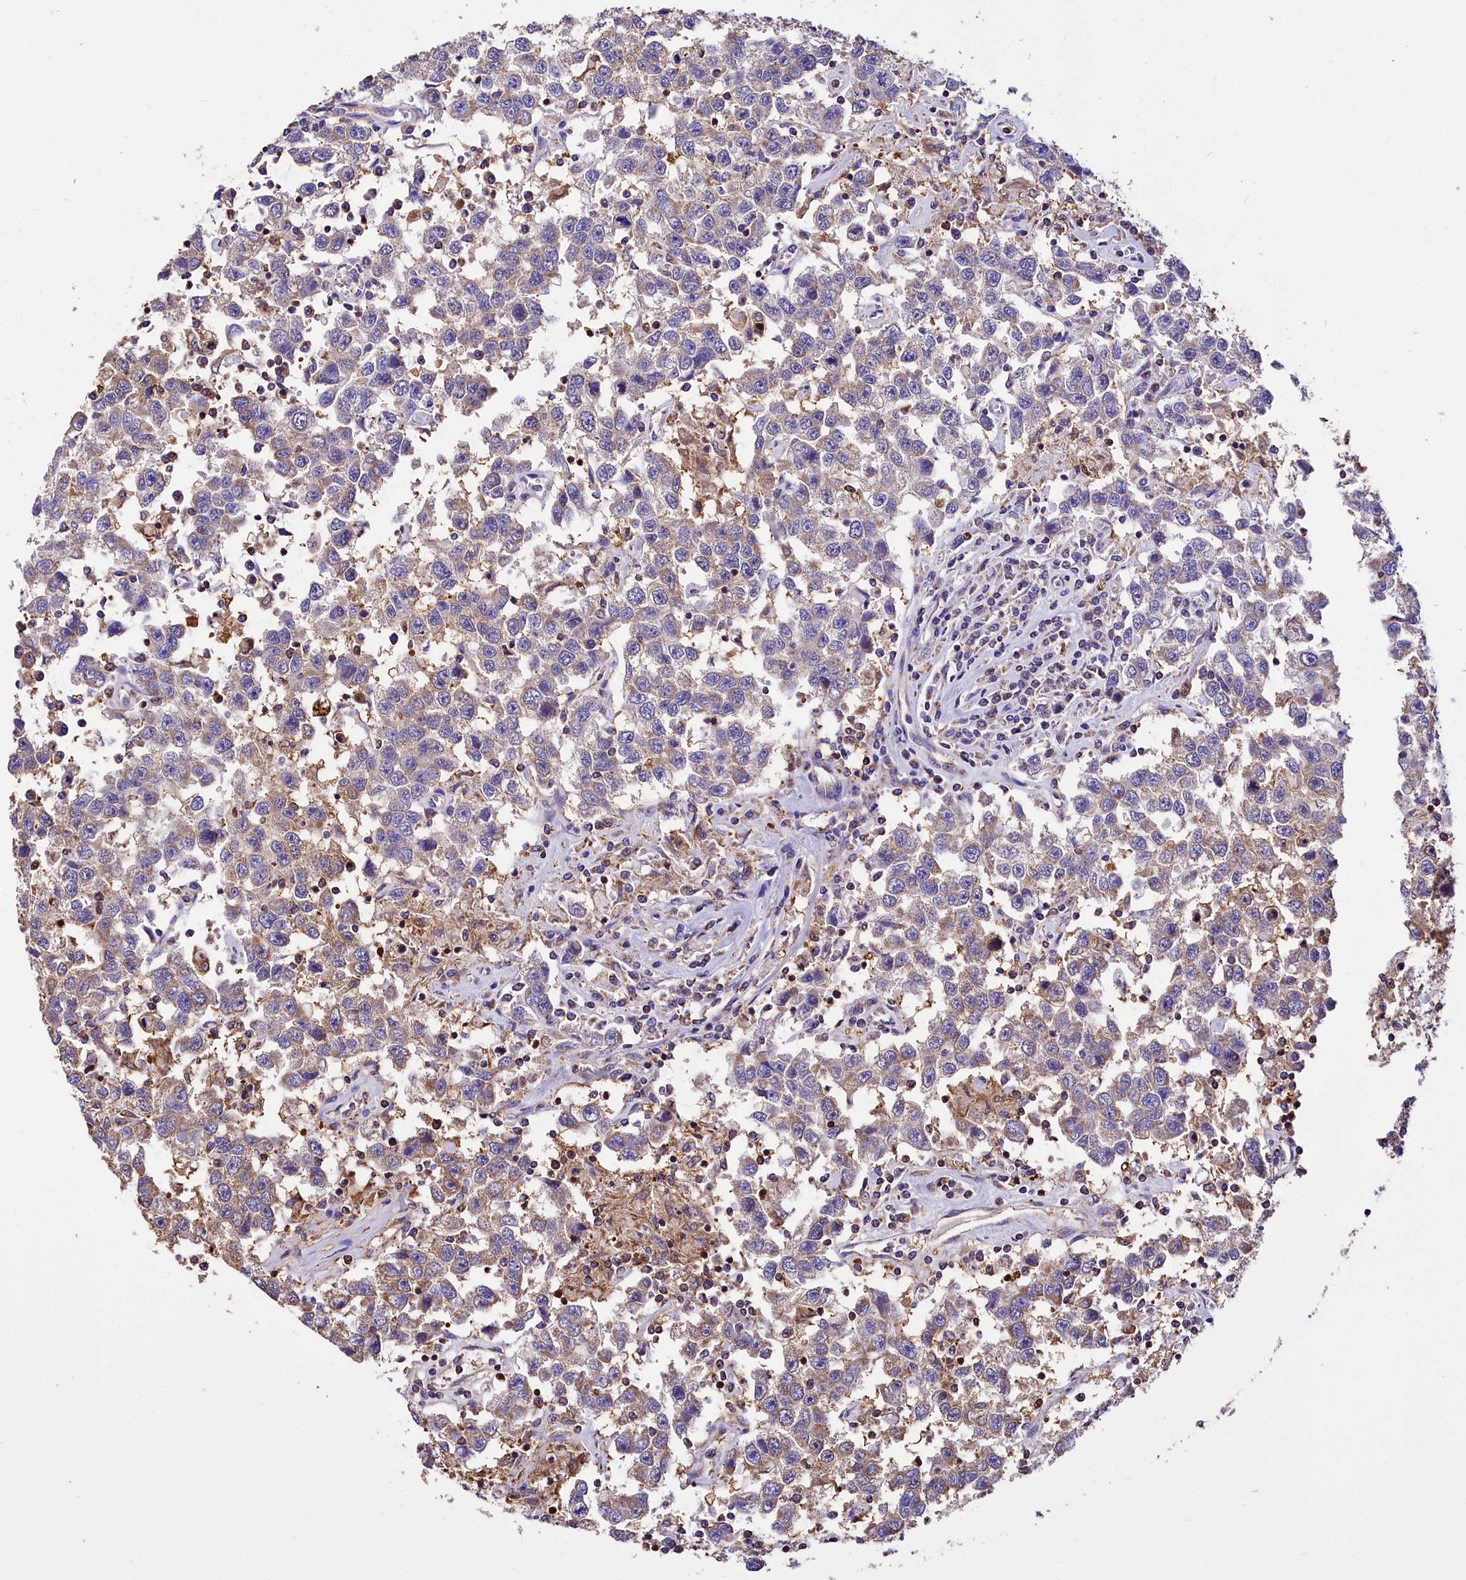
{"staining": {"intensity": "weak", "quantity": "25%-75%", "location": "cytoplasmic/membranous"}, "tissue": "testis cancer", "cell_type": "Tumor cells", "image_type": "cancer", "snomed": [{"axis": "morphology", "description": "Seminoma, NOS"}, {"axis": "topography", "description": "Testis"}], "caption": "Testis cancer (seminoma) was stained to show a protein in brown. There is low levels of weak cytoplasmic/membranous positivity in approximately 25%-75% of tumor cells.", "gene": "TASOR2", "patient": {"sex": "male", "age": 41}}